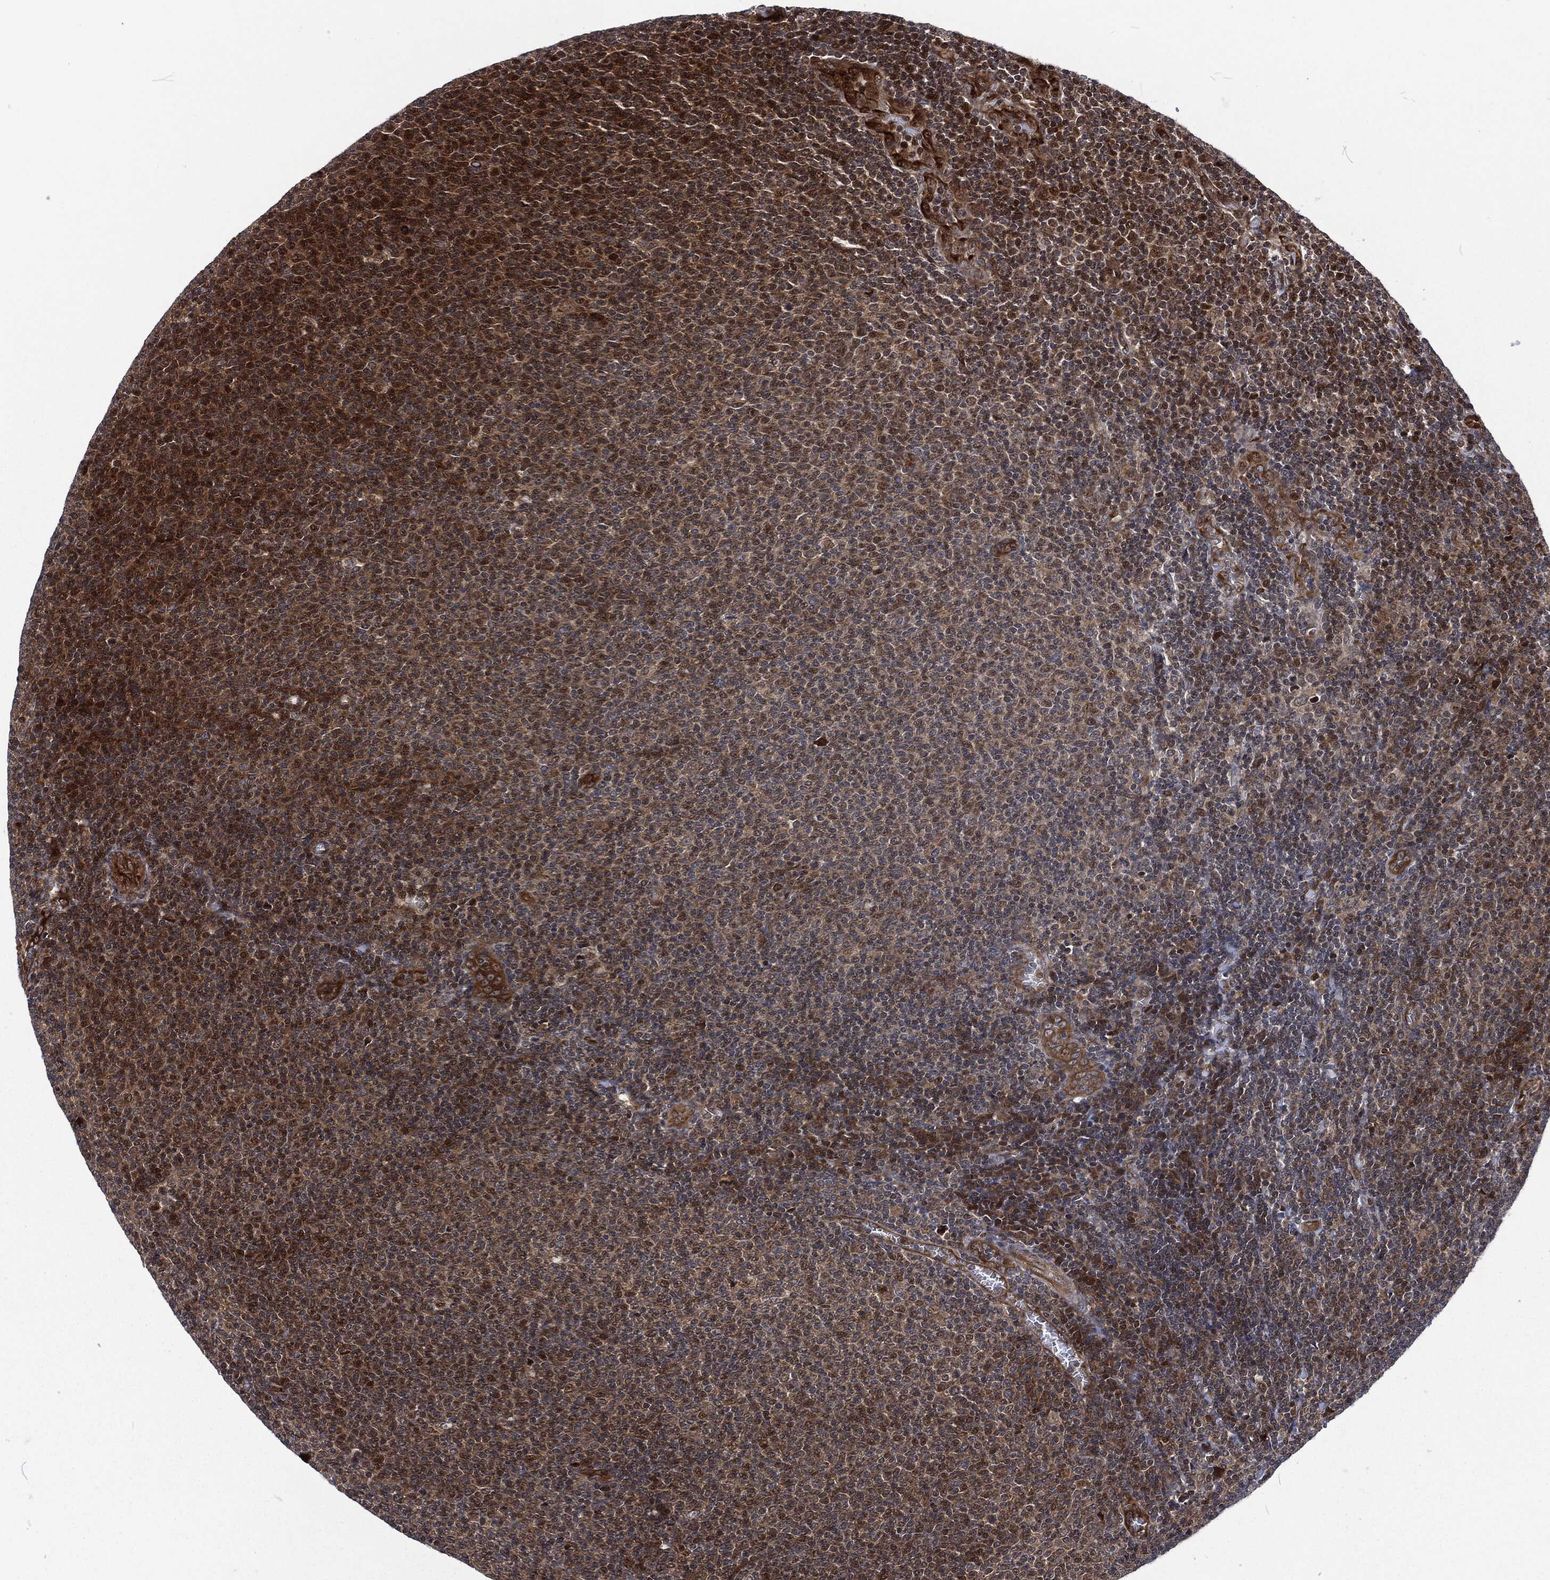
{"staining": {"intensity": "moderate", "quantity": "25%-75%", "location": "cytoplasmic/membranous"}, "tissue": "lymphoma", "cell_type": "Tumor cells", "image_type": "cancer", "snomed": [{"axis": "morphology", "description": "Malignant lymphoma, non-Hodgkin's type, Low grade"}, {"axis": "topography", "description": "Lymph node"}], "caption": "Lymphoma stained with a brown dye displays moderate cytoplasmic/membranous positive positivity in about 25%-75% of tumor cells.", "gene": "CMPK2", "patient": {"sex": "male", "age": 52}}